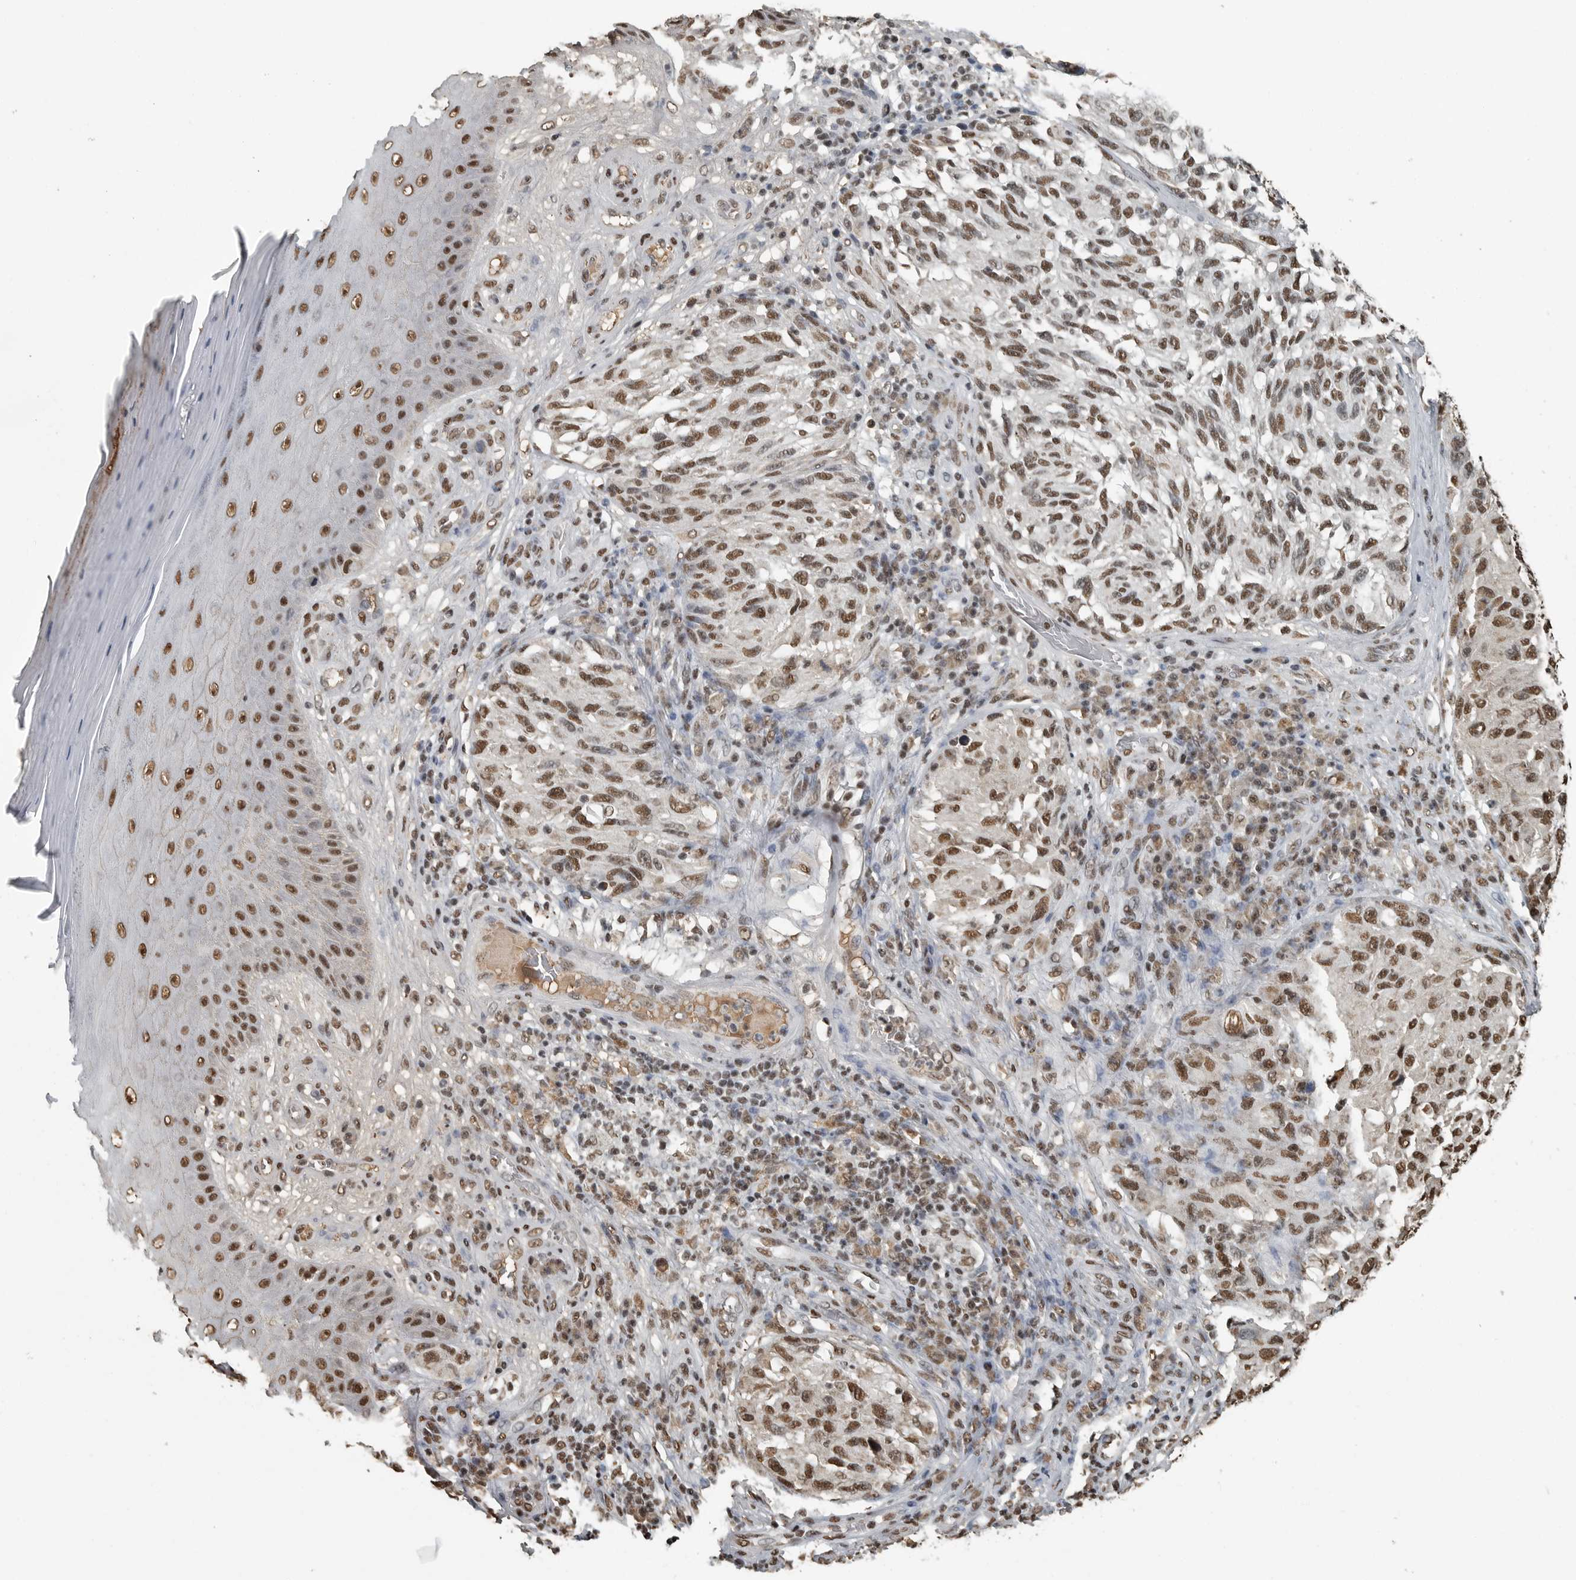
{"staining": {"intensity": "moderate", "quantity": ">75%", "location": "nuclear"}, "tissue": "melanoma", "cell_type": "Tumor cells", "image_type": "cancer", "snomed": [{"axis": "morphology", "description": "Malignant melanoma, NOS"}, {"axis": "topography", "description": "Skin"}], "caption": "IHC histopathology image of malignant melanoma stained for a protein (brown), which demonstrates medium levels of moderate nuclear staining in about >75% of tumor cells.", "gene": "TGS1", "patient": {"sex": "female", "age": 73}}